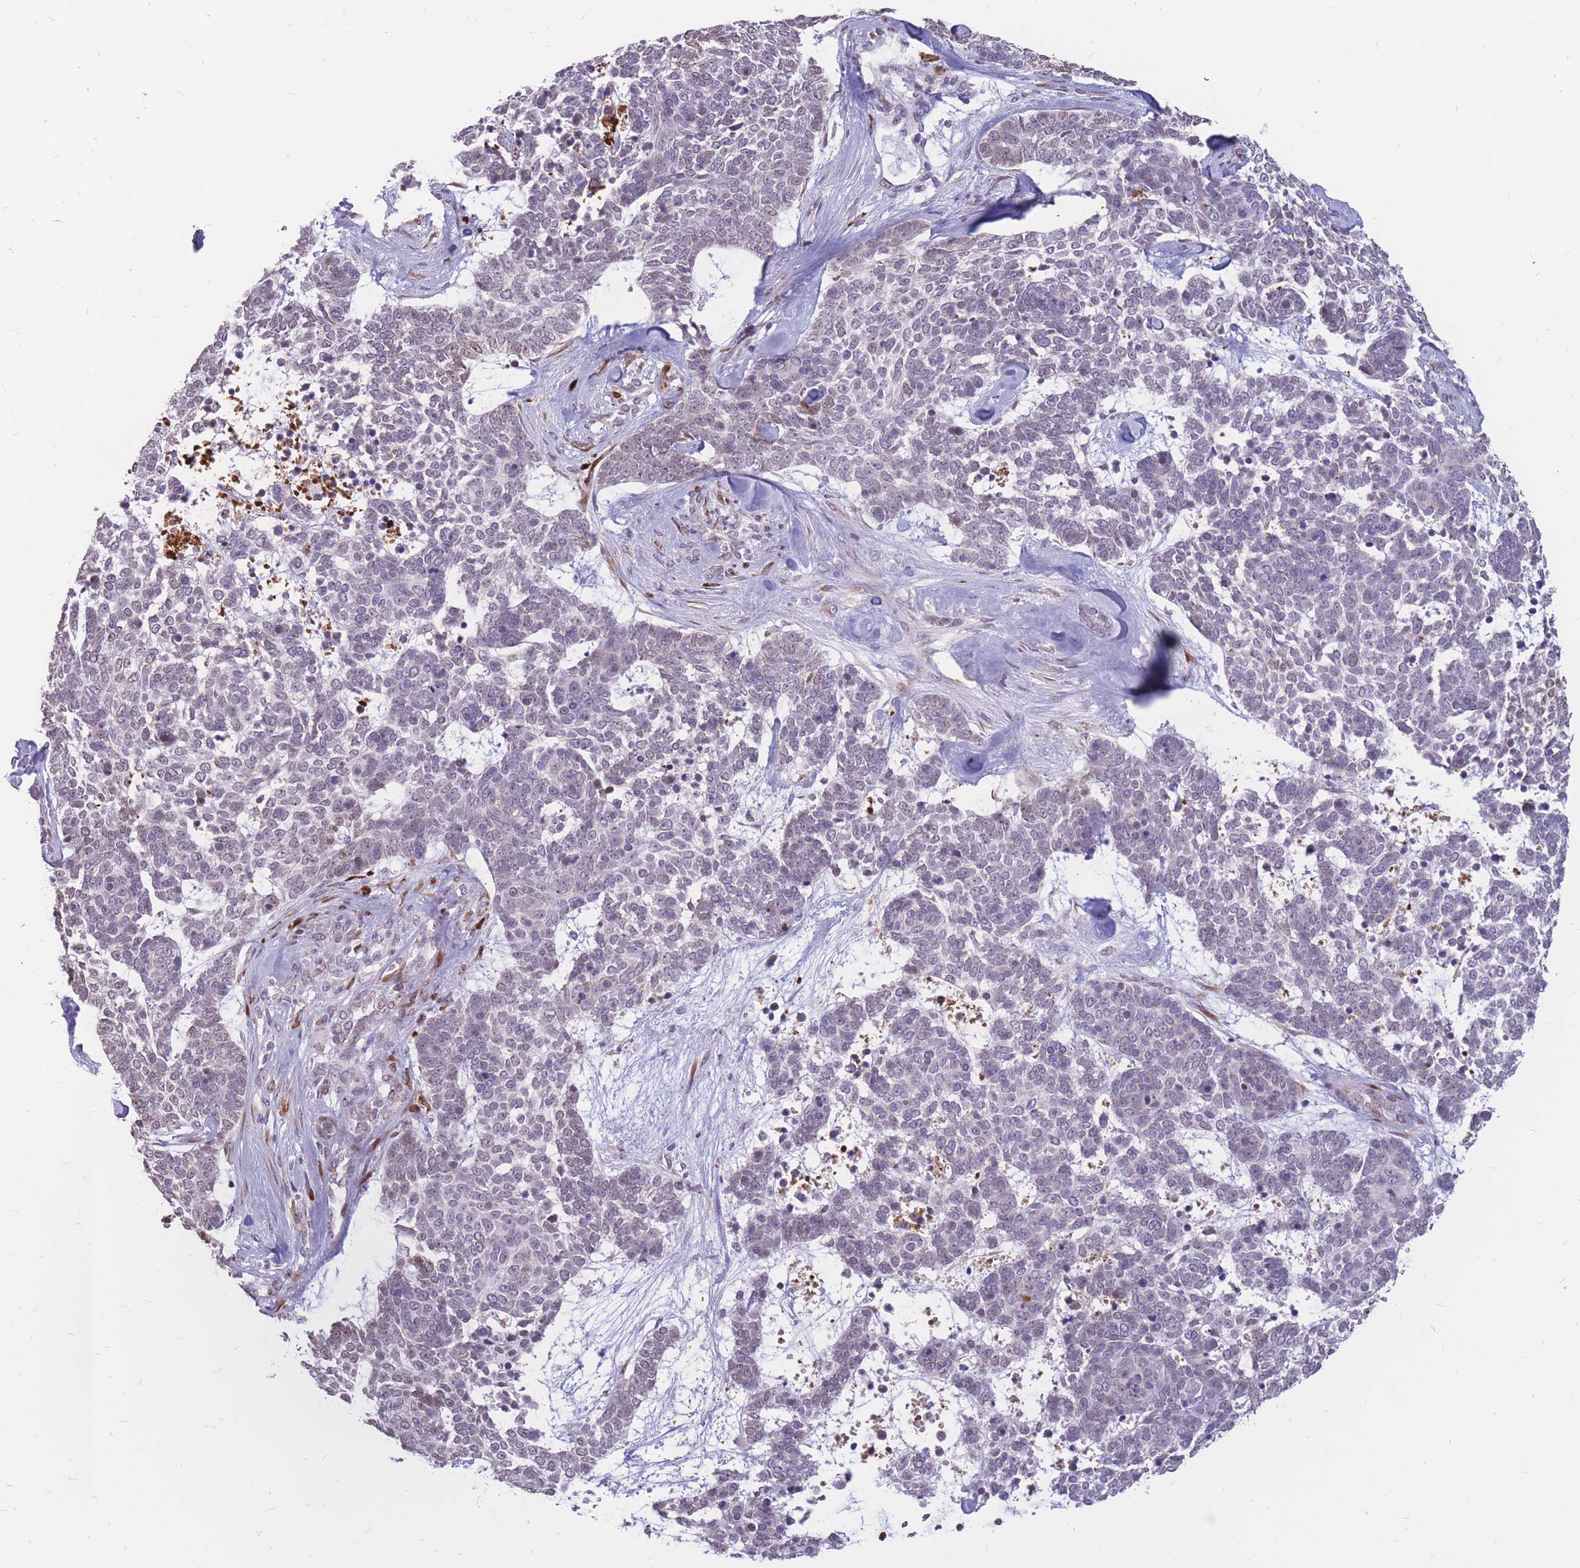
{"staining": {"intensity": "weak", "quantity": "<25%", "location": "nuclear"}, "tissue": "skin cancer", "cell_type": "Tumor cells", "image_type": "cancer", "snomed": [{"axis": "morphology", "description": "Basal cell carcinoma"}, {"axis": "topography", "description": "Skin"}], "caption": "This is an immunohistochemistry micrograph of basal cell carcinoma (skin). There is no staining in tumor cells.", "gene": "ADD2", "patient": {"sex": "female", "age": 81}}